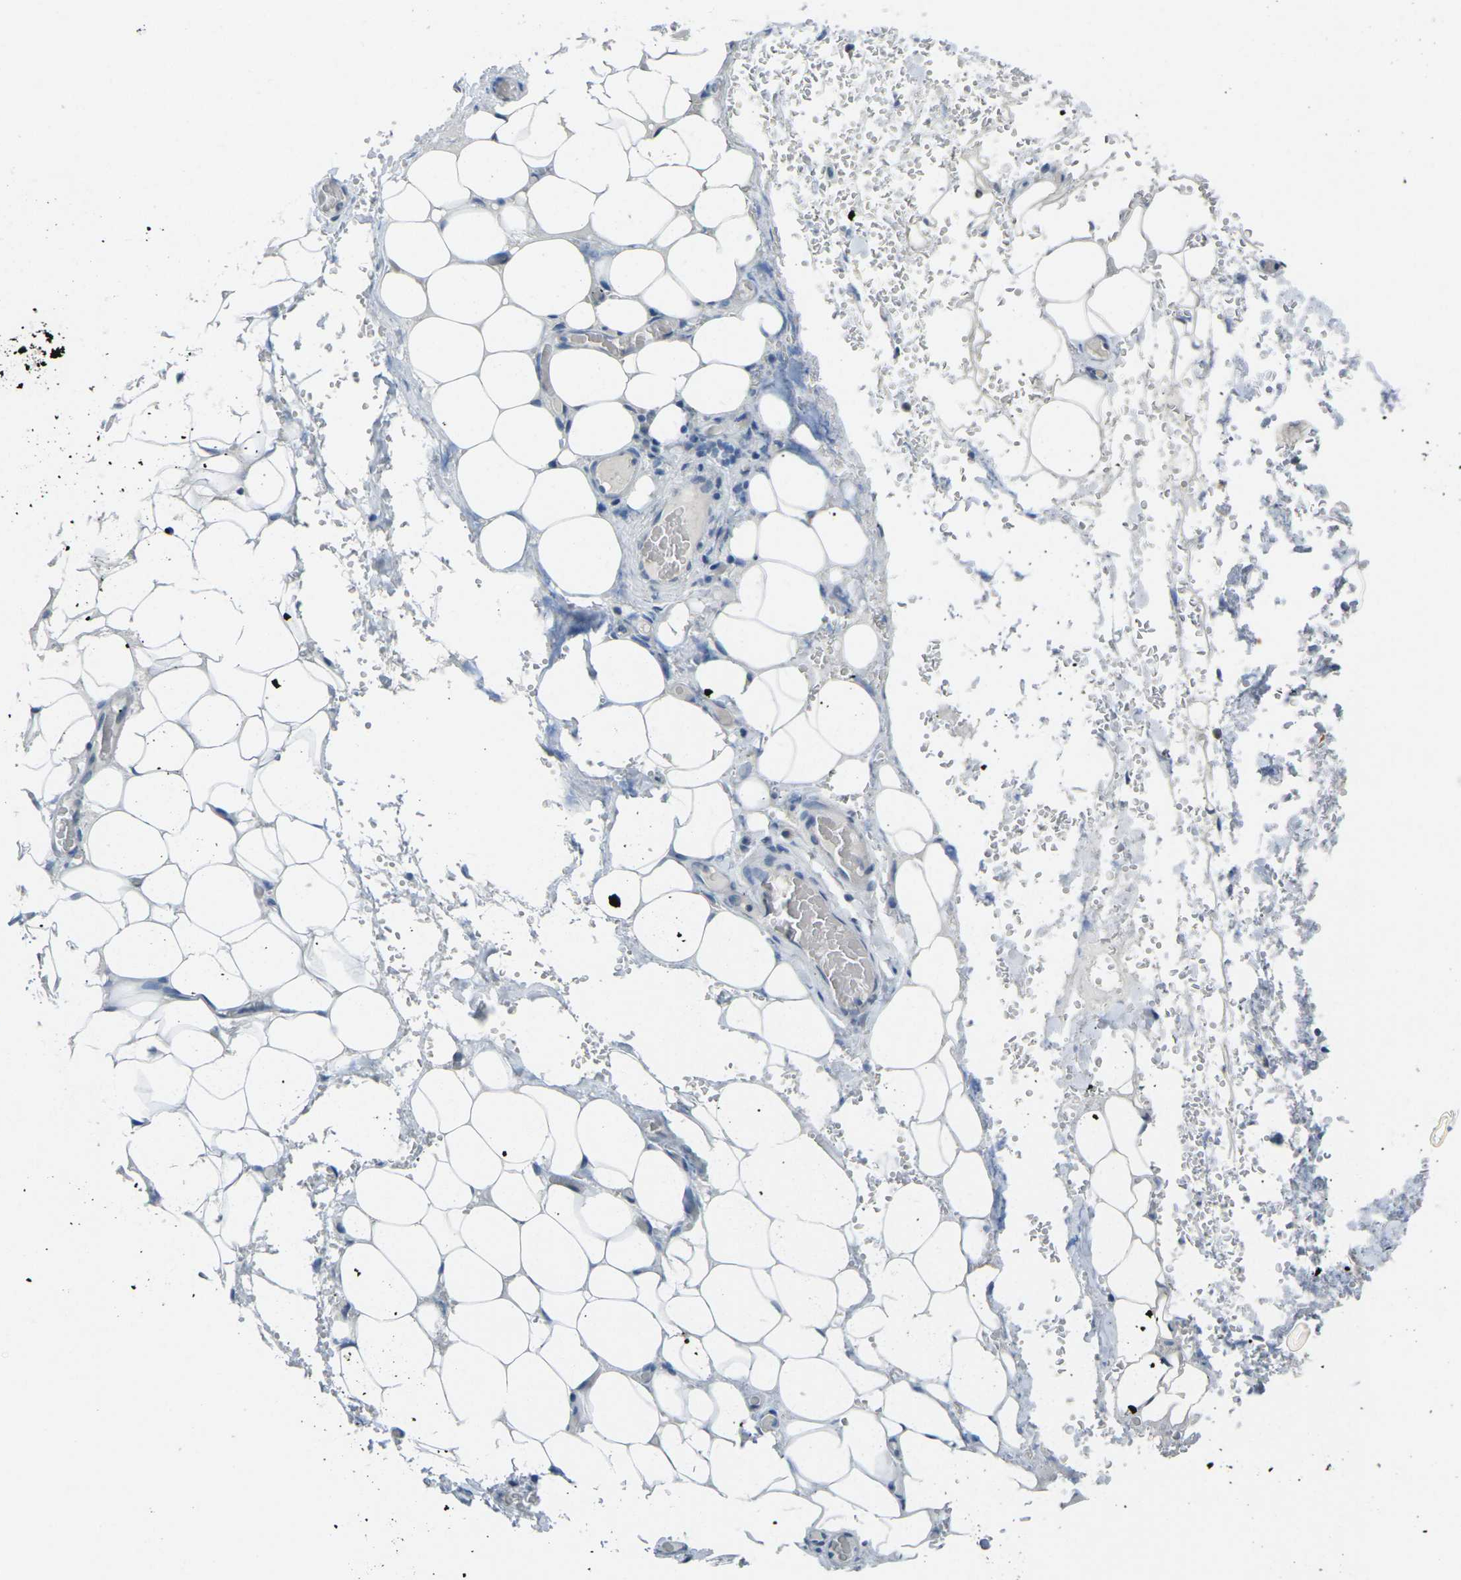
{"staining": {"intensity": "negative", "quantity": "none", "location": "none"}, "tissue": "adipose tissue", "cell_type": "Adipocytes", "image_type": "normal", "snomed": [{"axis": "morphology", "description": "Normal tissue, NOS"}, {"axis": "morphology", "description": "Adenocarcinoma, NOS"}, {"axis": "topography", "description": "Esophagus"}], "caption": "An image of human adipose tissue is negative for staining in adipocytes.", "gene": "SPTBN2", "patient": {"sex": "male", "age": 62}}